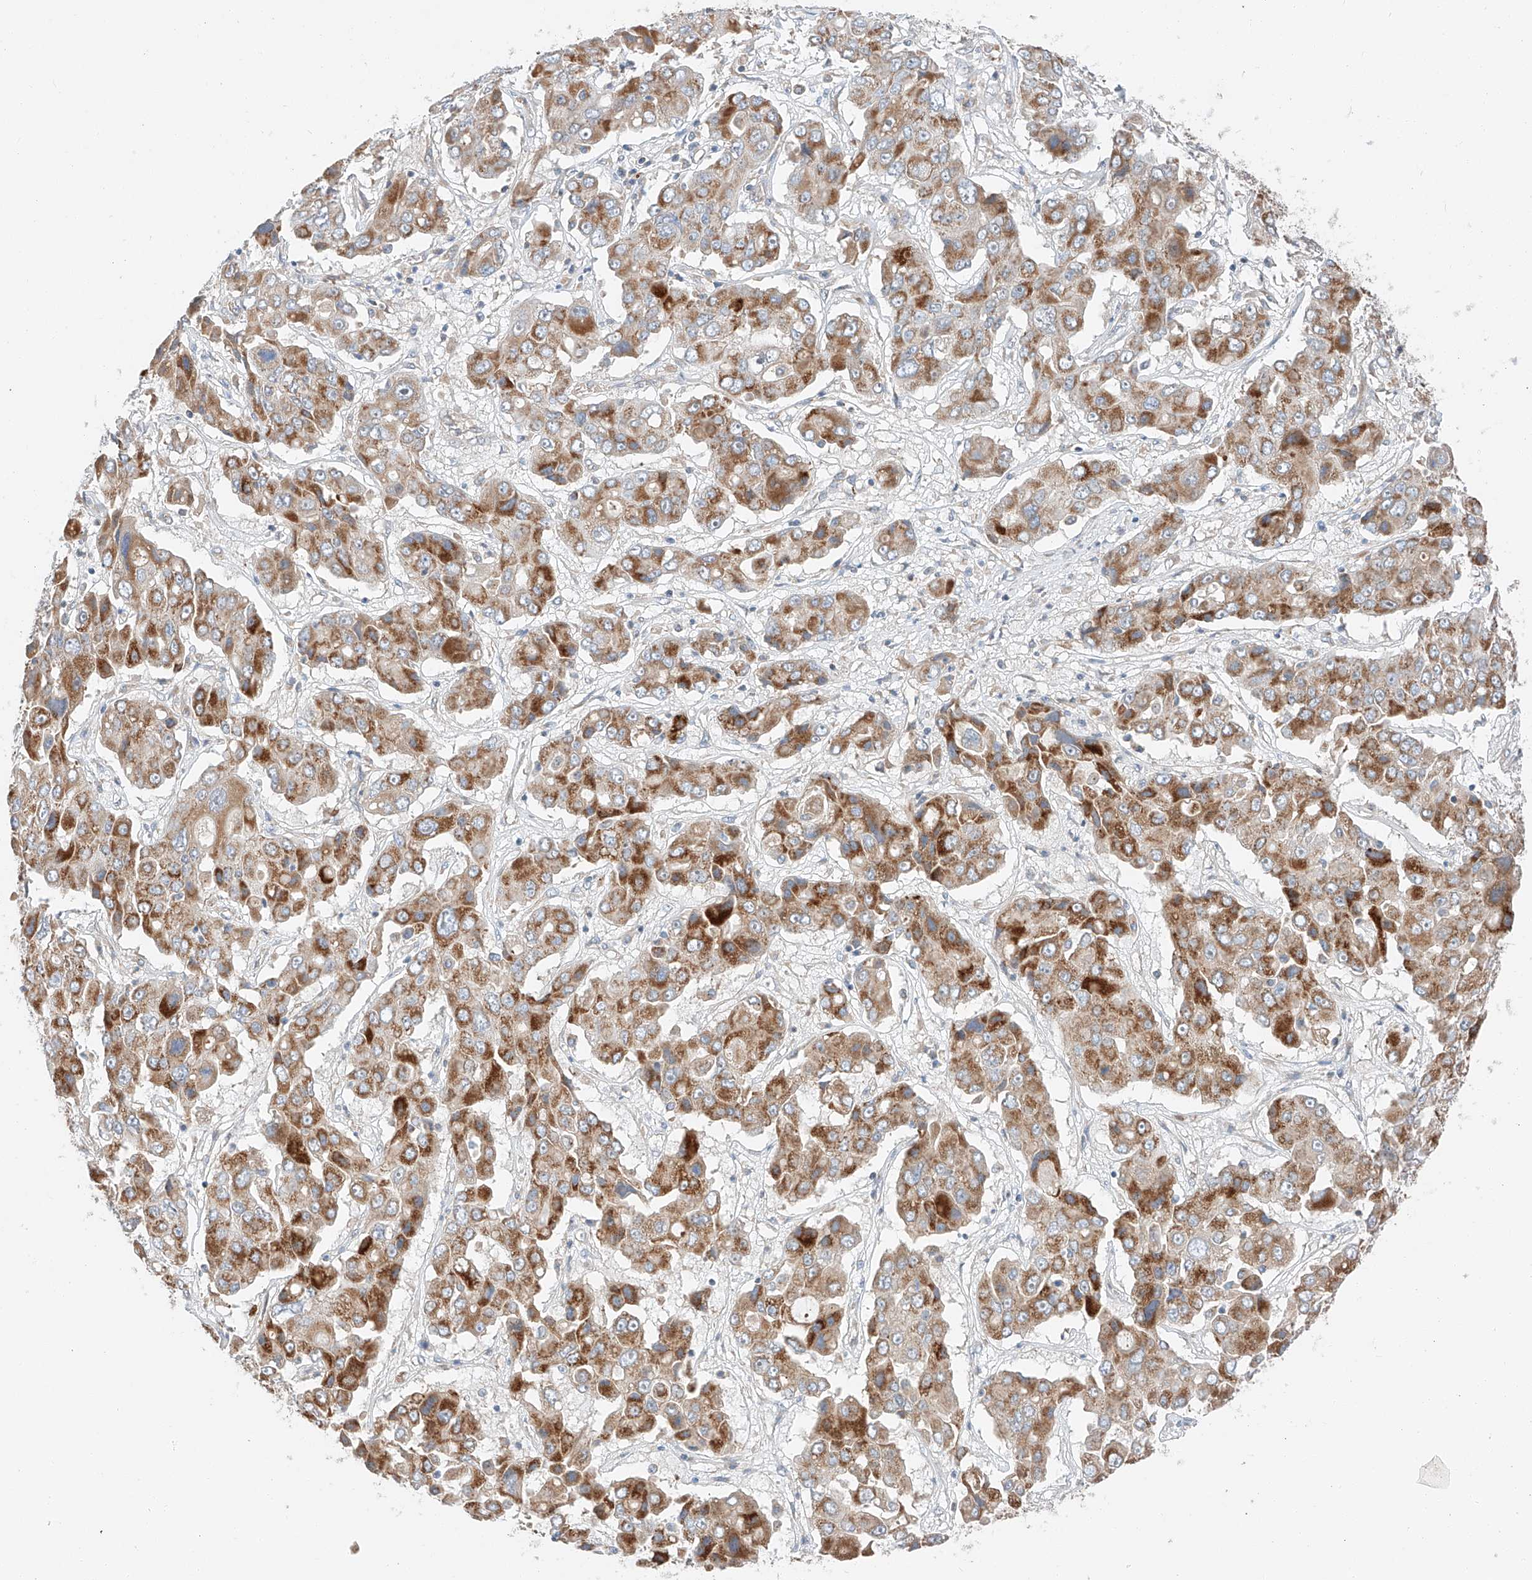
{"staining": {"intensity": "moderate", "quantity": ">75%", "location": "cytoplasmic/membranous"}, "tissue": "liver cancer", "cell_type": "Tumor cells", "image_type": "cancer", "snomed": [{"axis": "morphology", "description": "Cholangiocarcinoma"}, {"axis": "topography", "description": "Liver"}], "caption": "A histopathology image of human liver cholangiocarcinoma stained for a protein shows moderate cytoplasmic/membranous brown staining in tumor cells. (brown staining indicates protein expression, while blue staining denotes nuclei).", "gene": "RUSC1", "patient": {"sex": "male", "age": 67}}